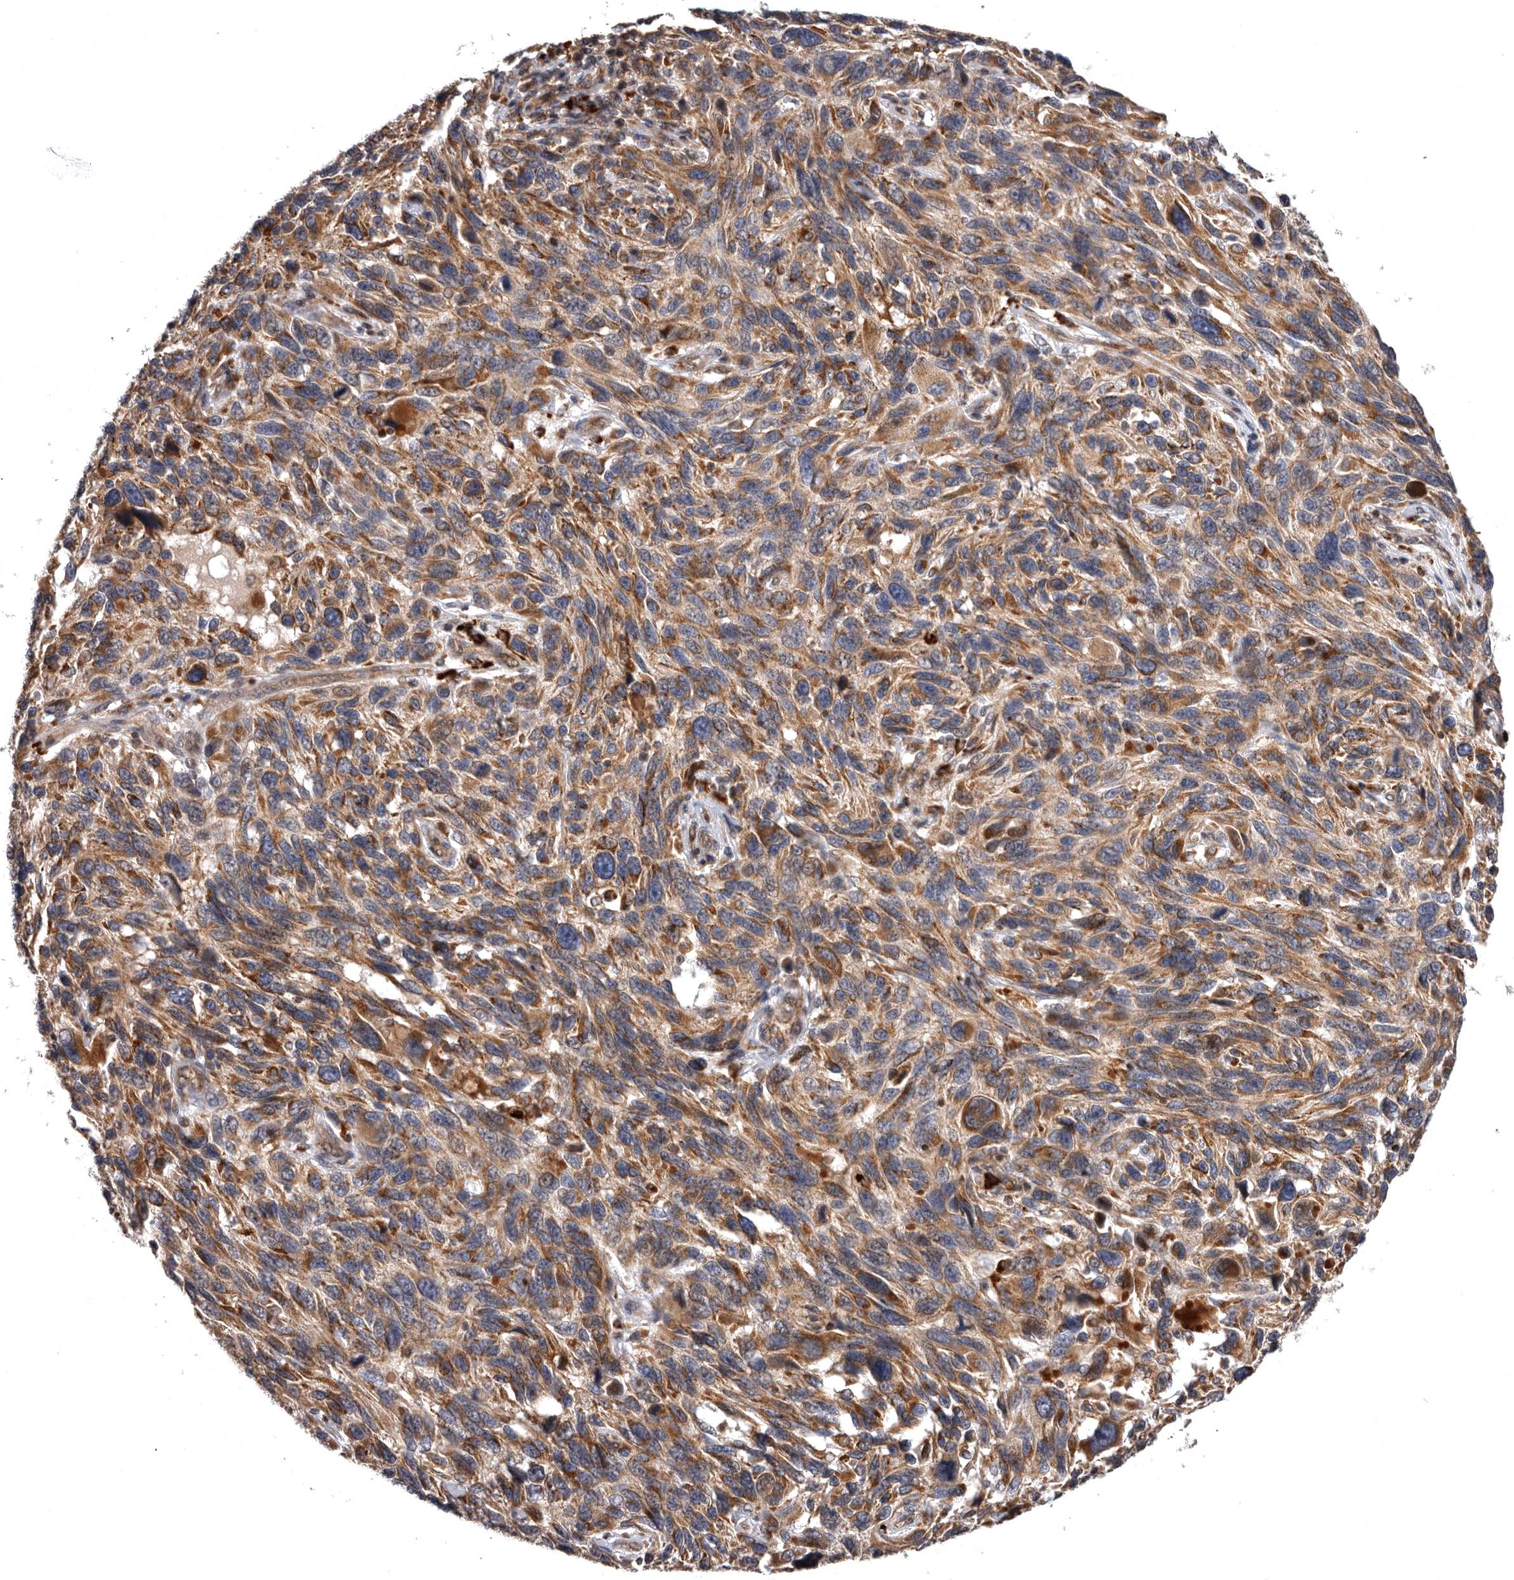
{"staining": {"intensity": "moderate", "quantity": ">75%", "location": "cytoplasmic/membranous"}, "tissue": "melanoma", "cell_type": "Tumor cells", "image_type": "cancer", "snomed": [{"axis": "morphology", "description": "Malignant melanoma, NOS"}, {"axis": "topography", "description": "Skin"}], "caption": "Immunohistochemical staining of human malignant melanoma shows moderate cytoplasmic/membranous protein positivity in approximately >75% of tumor cells.", "gene": "ADCY2", "patient": {"sex": "male", "age": 53}}